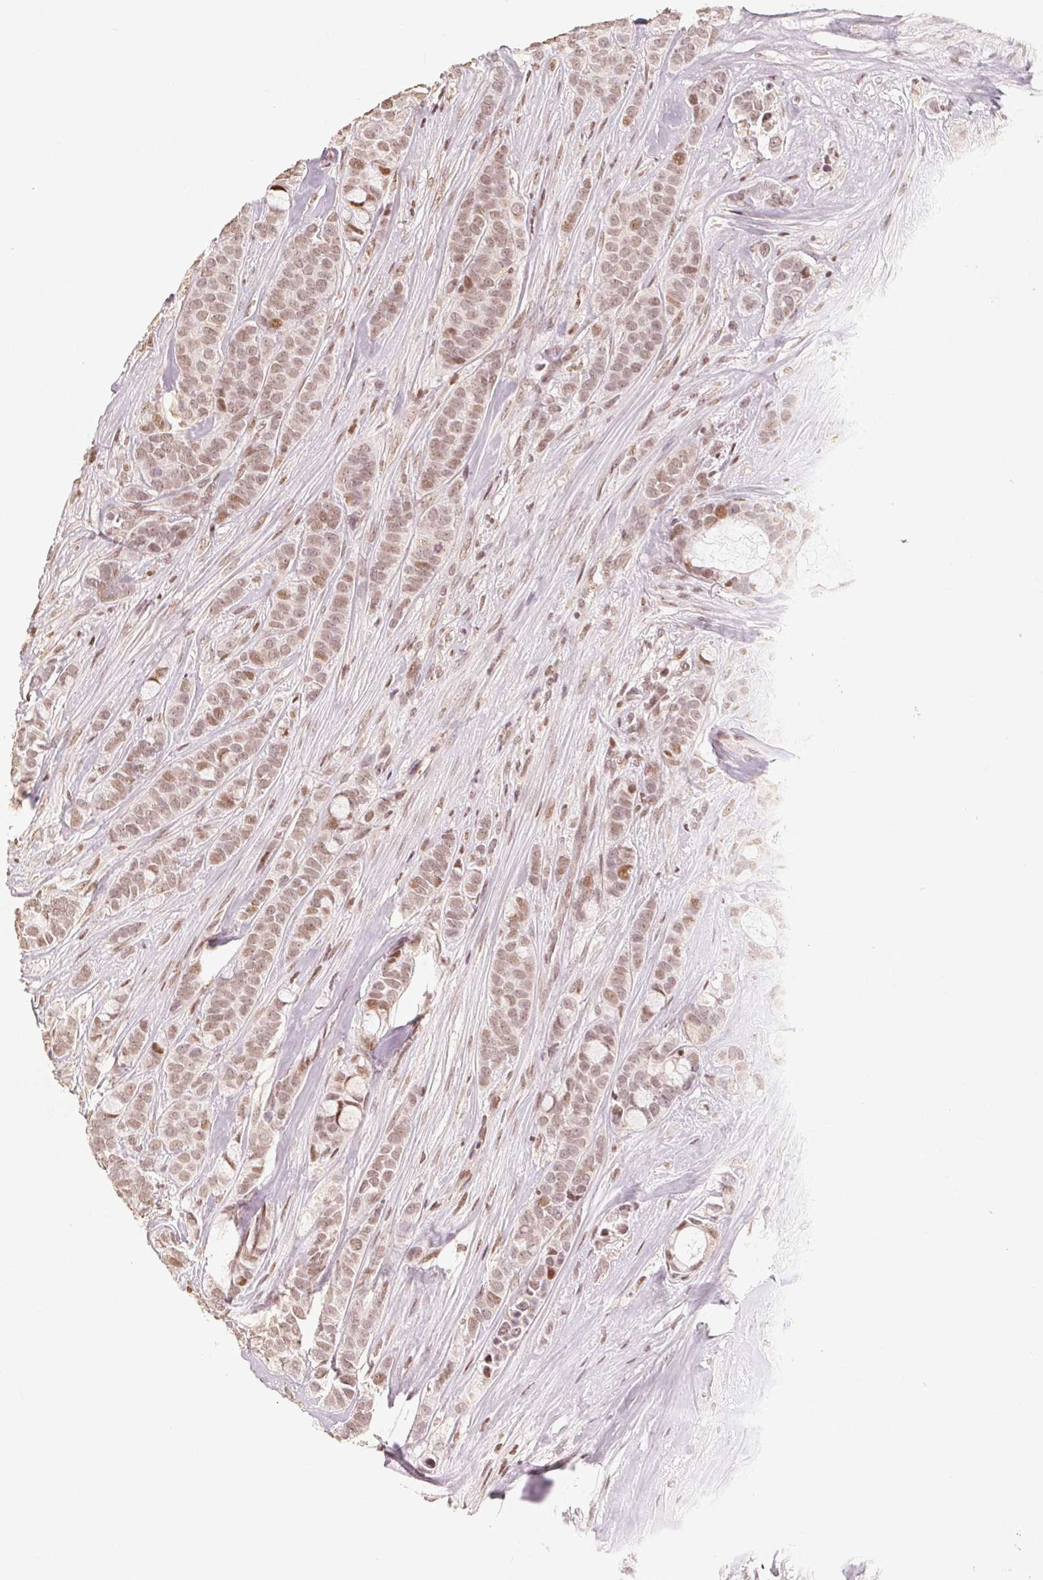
{"staining": {"intensity": "moderate", "quantity": ">75%", "location": "nuclear"}, "tissue": "breast cancer", "cell_type": "Tumor cells", "image_type": "cancer", "snomed": [{"axis": "morphology", "description": "Duct carcinoma"}, {"axis": "topography", "description": "Breast"}], "caption": "Immunohistochemistry staining of infiltrating ductal carcinoma (breast), which demonstrates medium levels of moderate nuclear expression in approximately >75% of tumor cells indicating moderate nuclear protein staining. The staining was performed using DAB (3,3'-diaminobenzidine) (brown) for protein detection and nuclei were counterstained in hematoxylin (blue).", "gene": "CCDC138", "patient": {"sex": "female", "age": 84}}